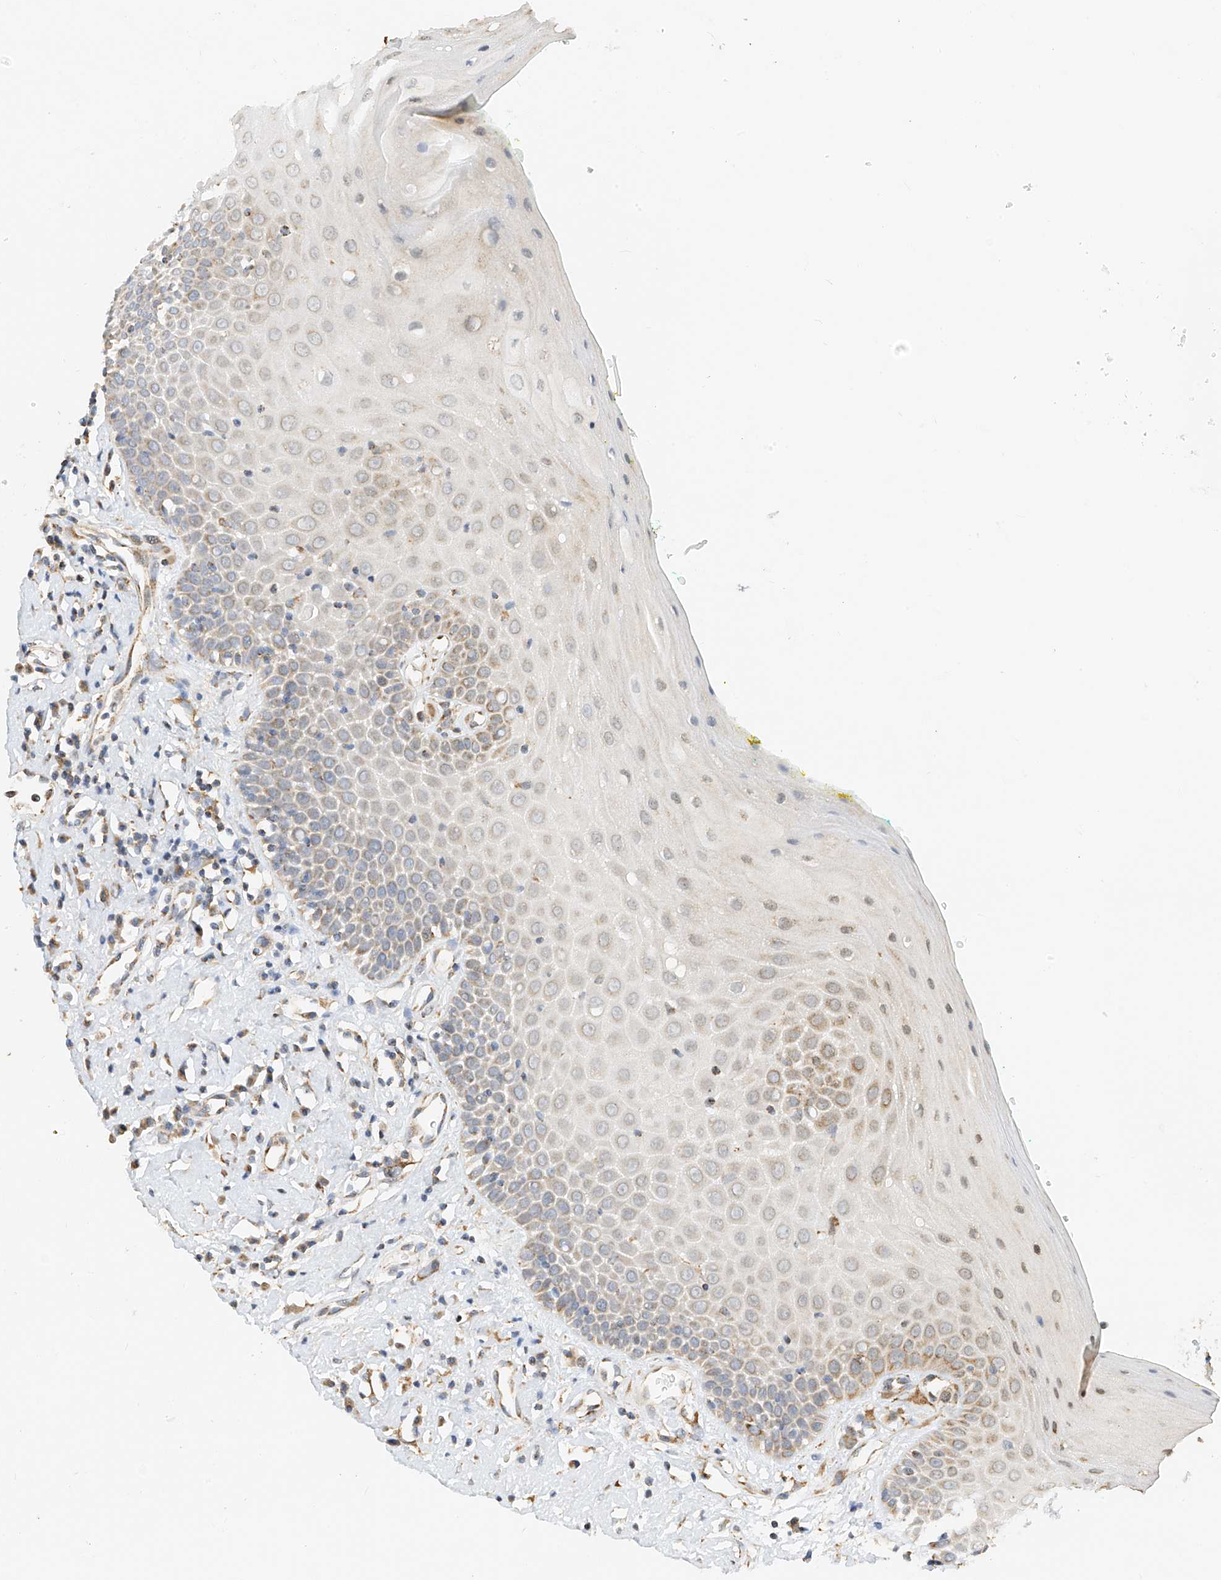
{"staining": {"intensity": "moderate", "quantity": "25%-75%", "location": "cytoplasmic/membranous"}, "tissue": "oral mucosa", "cell_type": "Squamous epithelial cells", "image_type": "normal", "snomed": [{"axis": "morphology", "description": "Normal tissue, NOS"}, {"axis": "morphology", "description": "Squamous cell carcinoma, NOS"}, {"axis": "topography", "description": "Oral tissue"}, {"axis": "topography", "description": "Head-Neck"}], "caption": "An image showing moderate cytoplasmic/membranous positivity in about 25%-75% of squamous epithelial cells in benign oral mucosa, as visualized by brown immunohistochemical staining.", "gene": "YIPF7", "patient": {"sex": "female", "age": 70}}